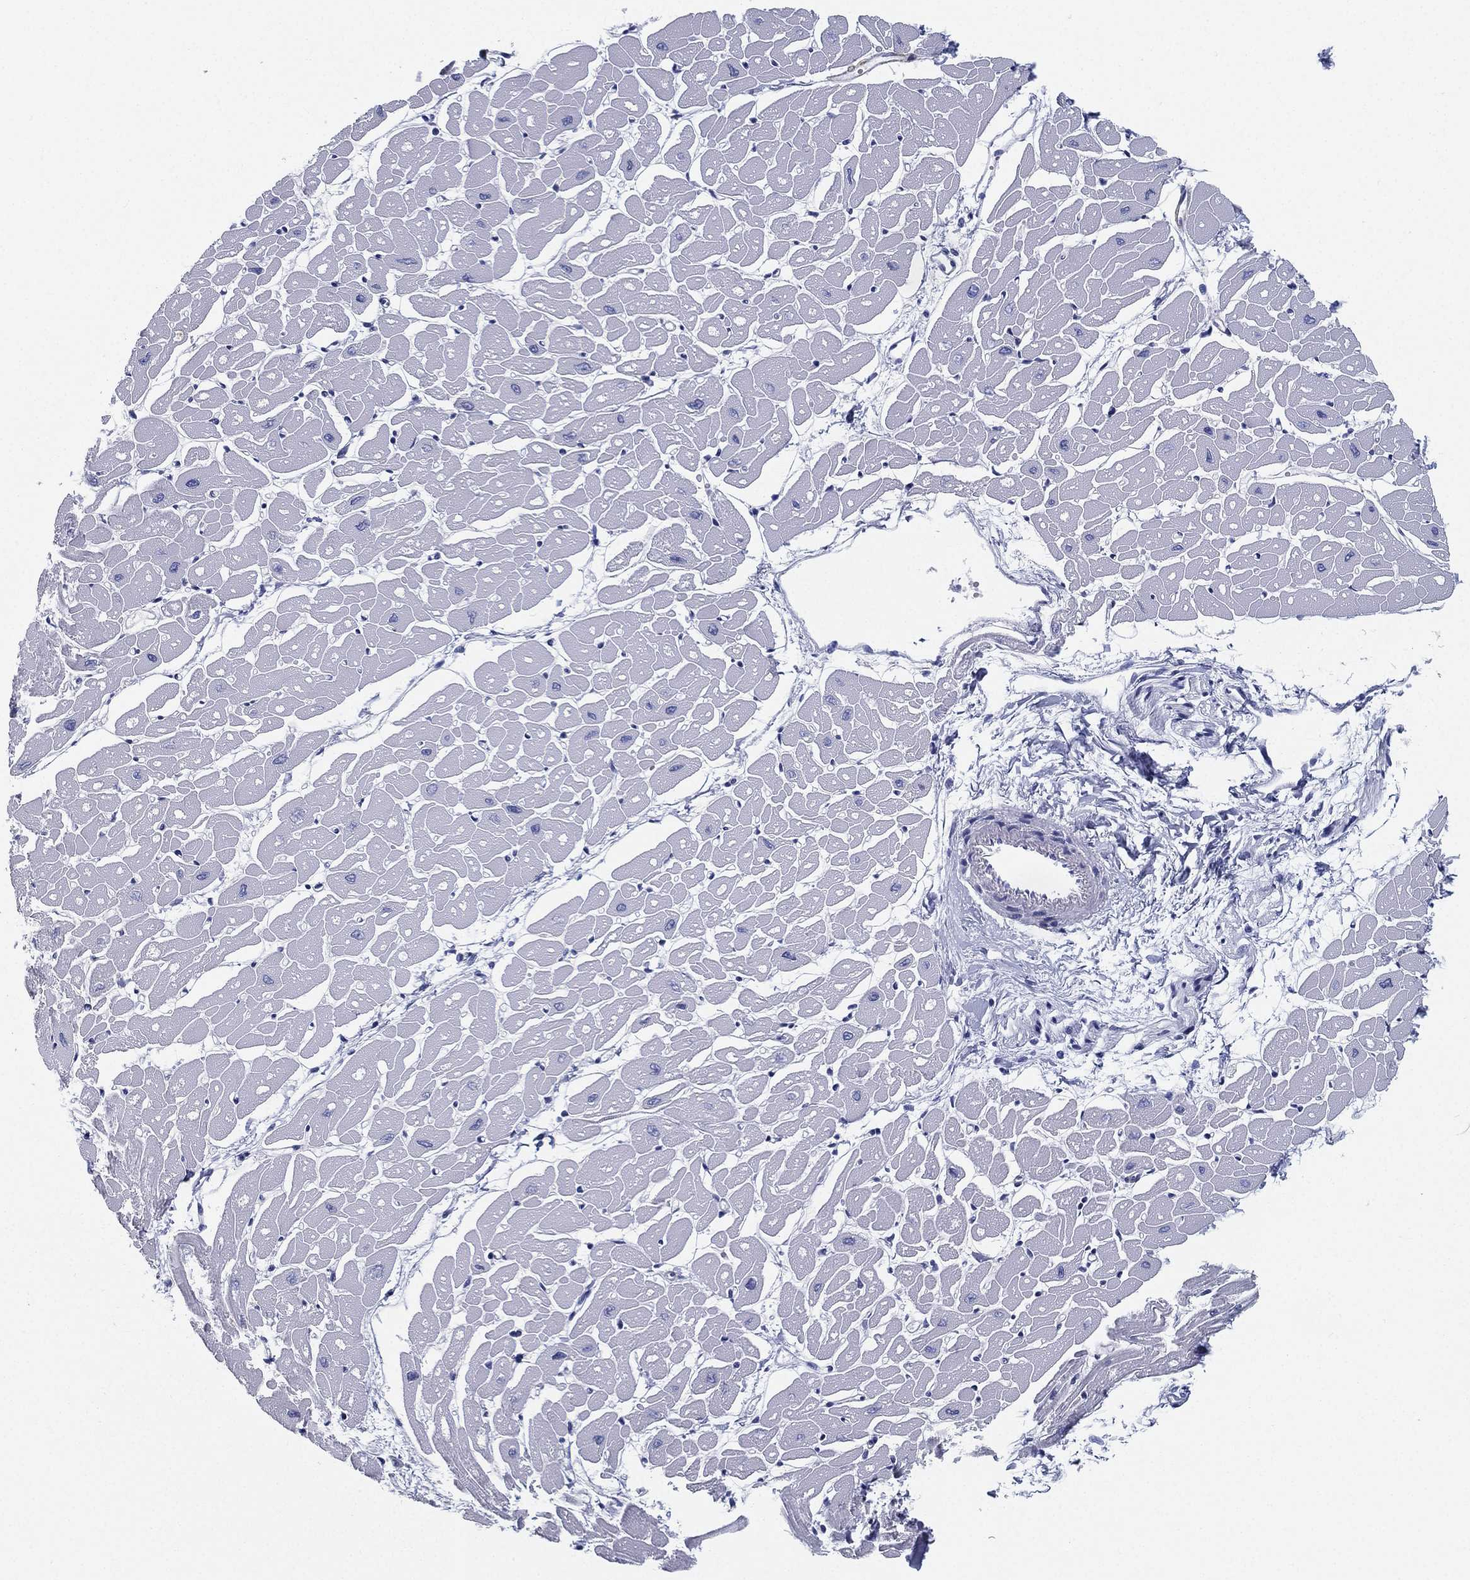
{"staining": {"intensity": "negative", "quantity": "none", "location": "none"}, "tissue": "heart muscle", "cell_type": "Cardiomyocytes", "image_type": "normal", "snomed": [{"axis": "morphology", "description": "Normal tissue, NOS"}, {"axis": "topography", "description": "Heart"}], "caption": "Cardiomyocytes show no significant protein positivity in normal heart muscle.", "gene": "ATP1B2", "patient": {"sex": "male", "age": 57}}